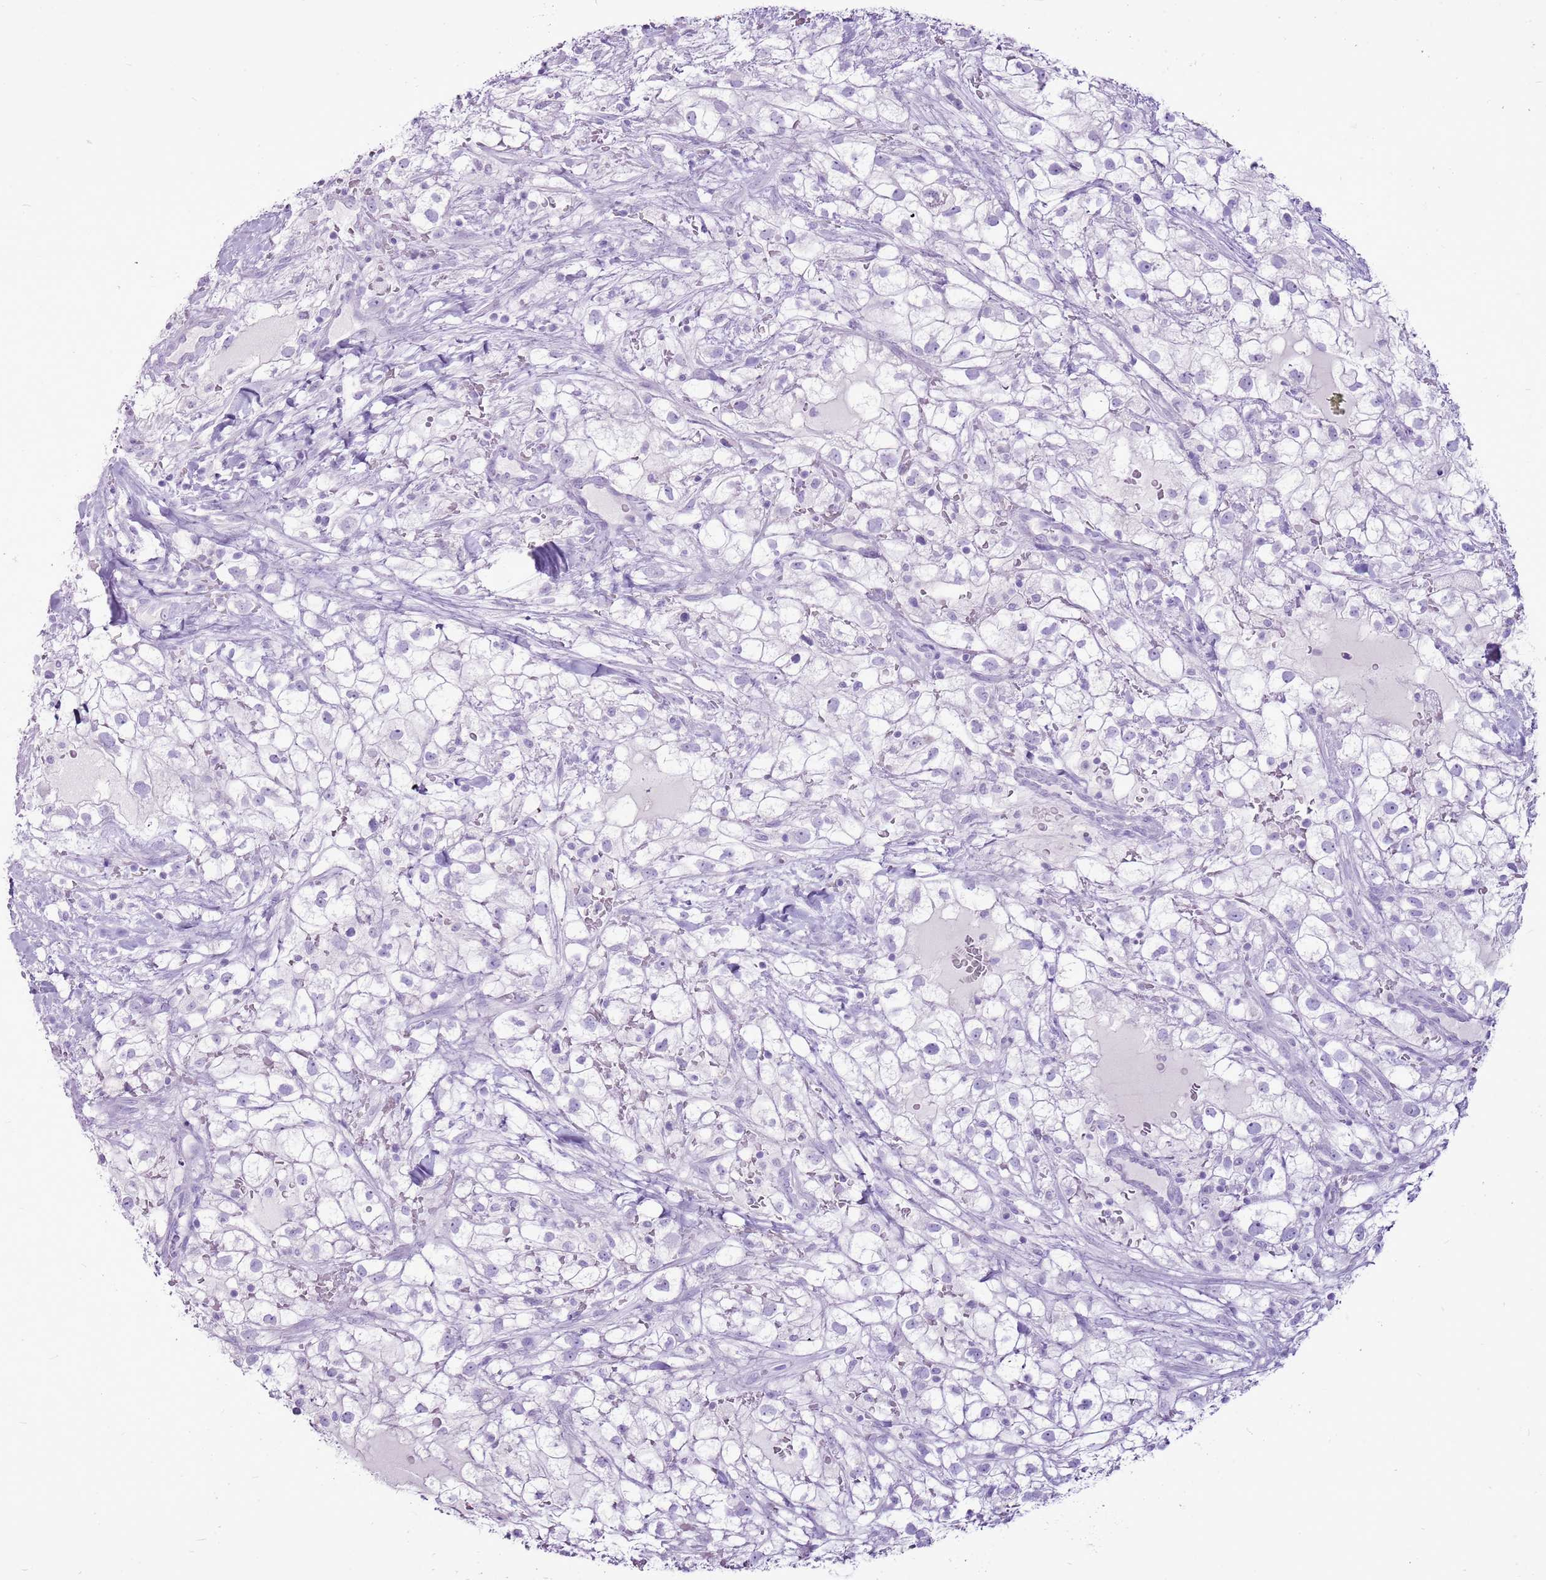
{"staining": {"intensity": "negative", "quantity": "none", "location": "none"}, "tissue": "renal cancer", "cell_type": "Tumor cells", "image_type": "cancer", "snomed": [{"axis": "morphology", "description": "Adenocarcinoma, NOS"}, {"axis": "topography", "description": "Kidney"}], "caption": "There is no significant positivity in tumor cells of renal cancer.", "gene": "CNFN", "patient": {"sex": "male", "age": 59}}